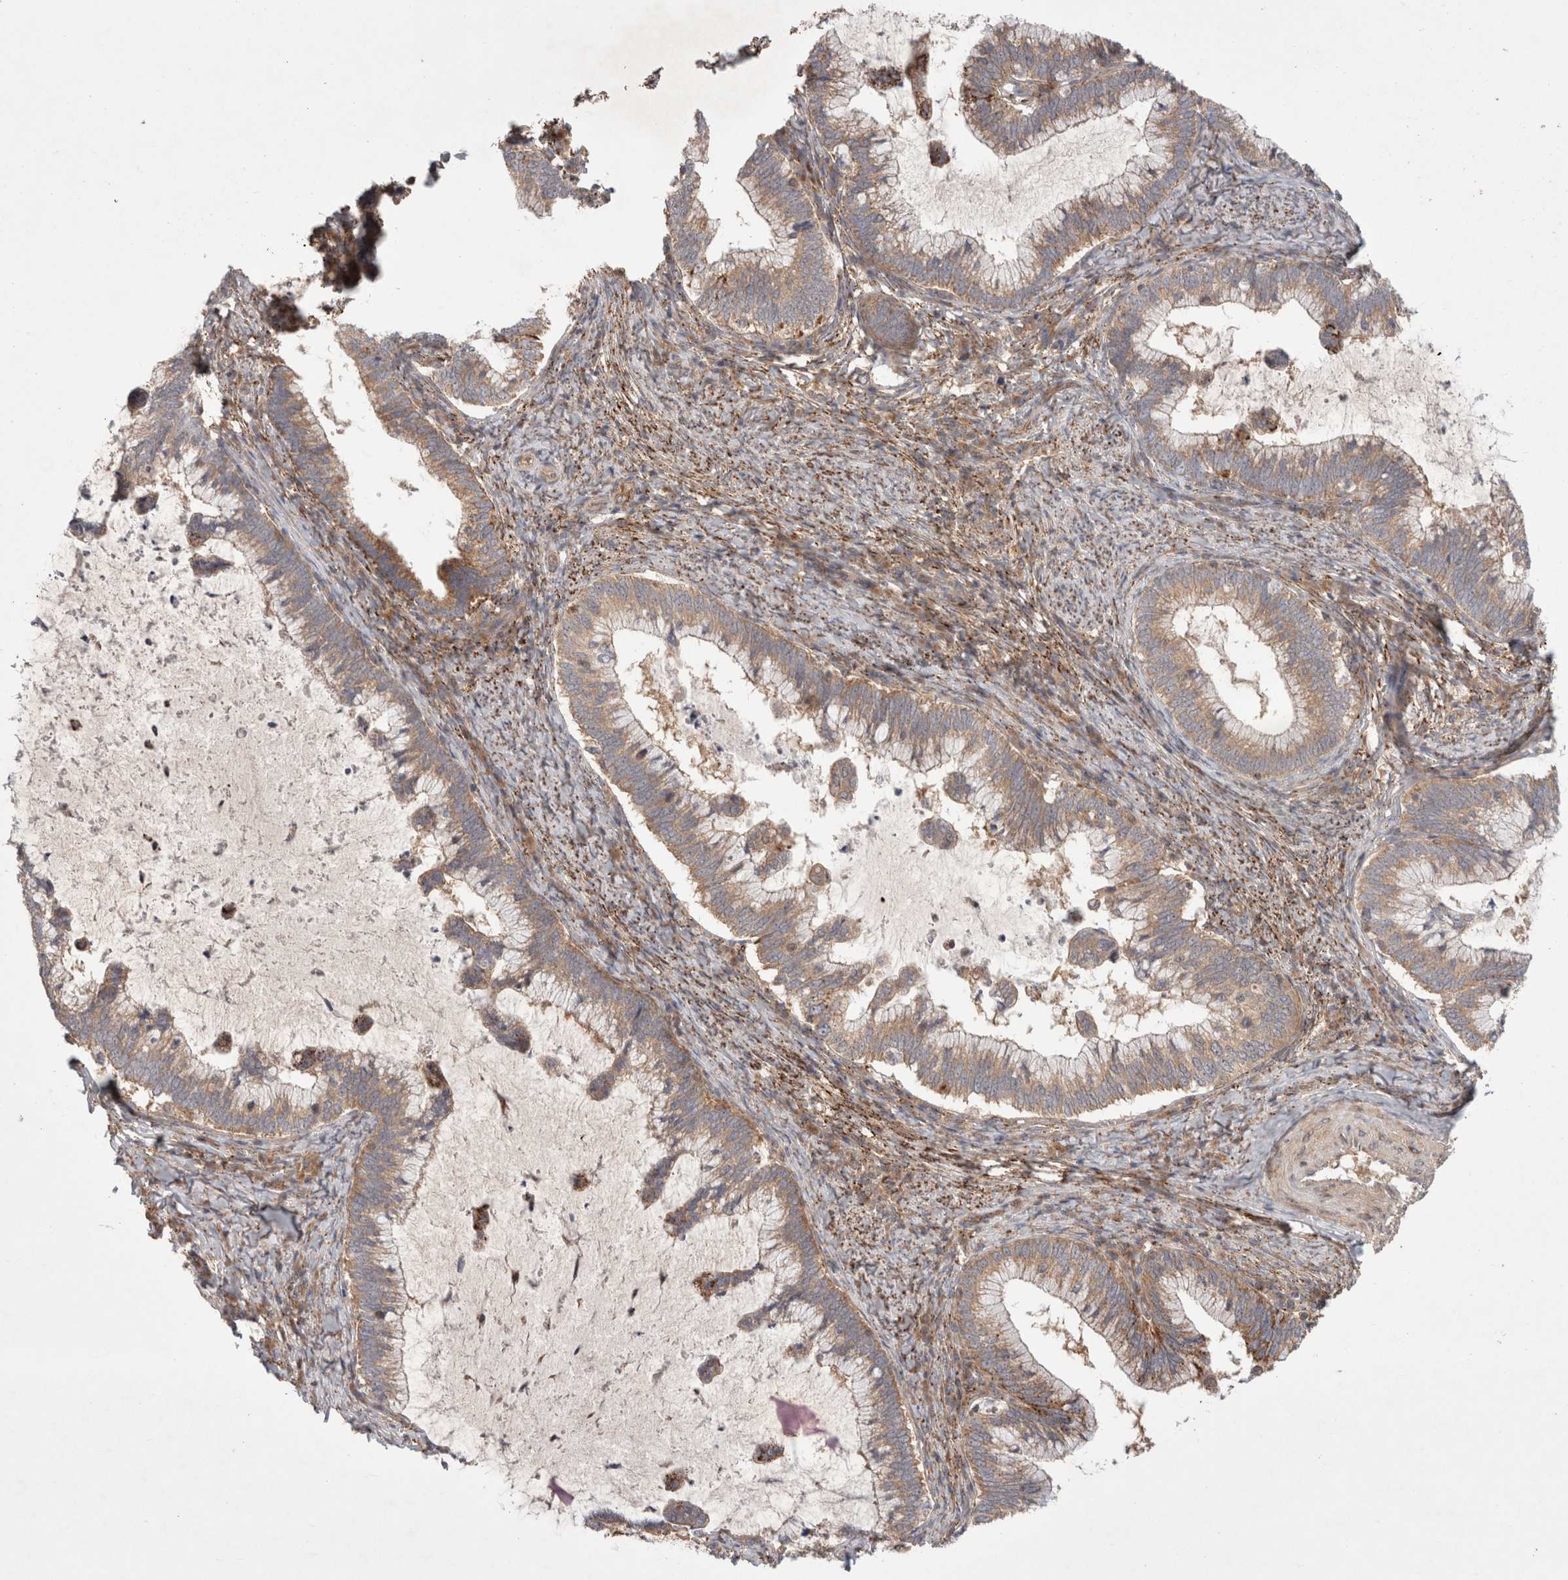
{"staining": {"intensity": "moderate", "quantity": ">75%", "location": "cytoplasmic/membranous"}, "tissue": "cervical cancer", "cell_type": "Tumor cells", "image_type": "cancer", "snomed": [{"axis": "morphology", "description": "Adenocarcinoma, NOS"}, {"axis": "topography", "description": "Cervix"}], "caption": "IHC micrograph of human cervical cancer stained for a protein (brown), which displays medium levels of moderate cytoplasmic/membranous expression in approximately >75% of tumor cells.", "gene": "HROB", "patient": {"sex": "female", "age": 36}}